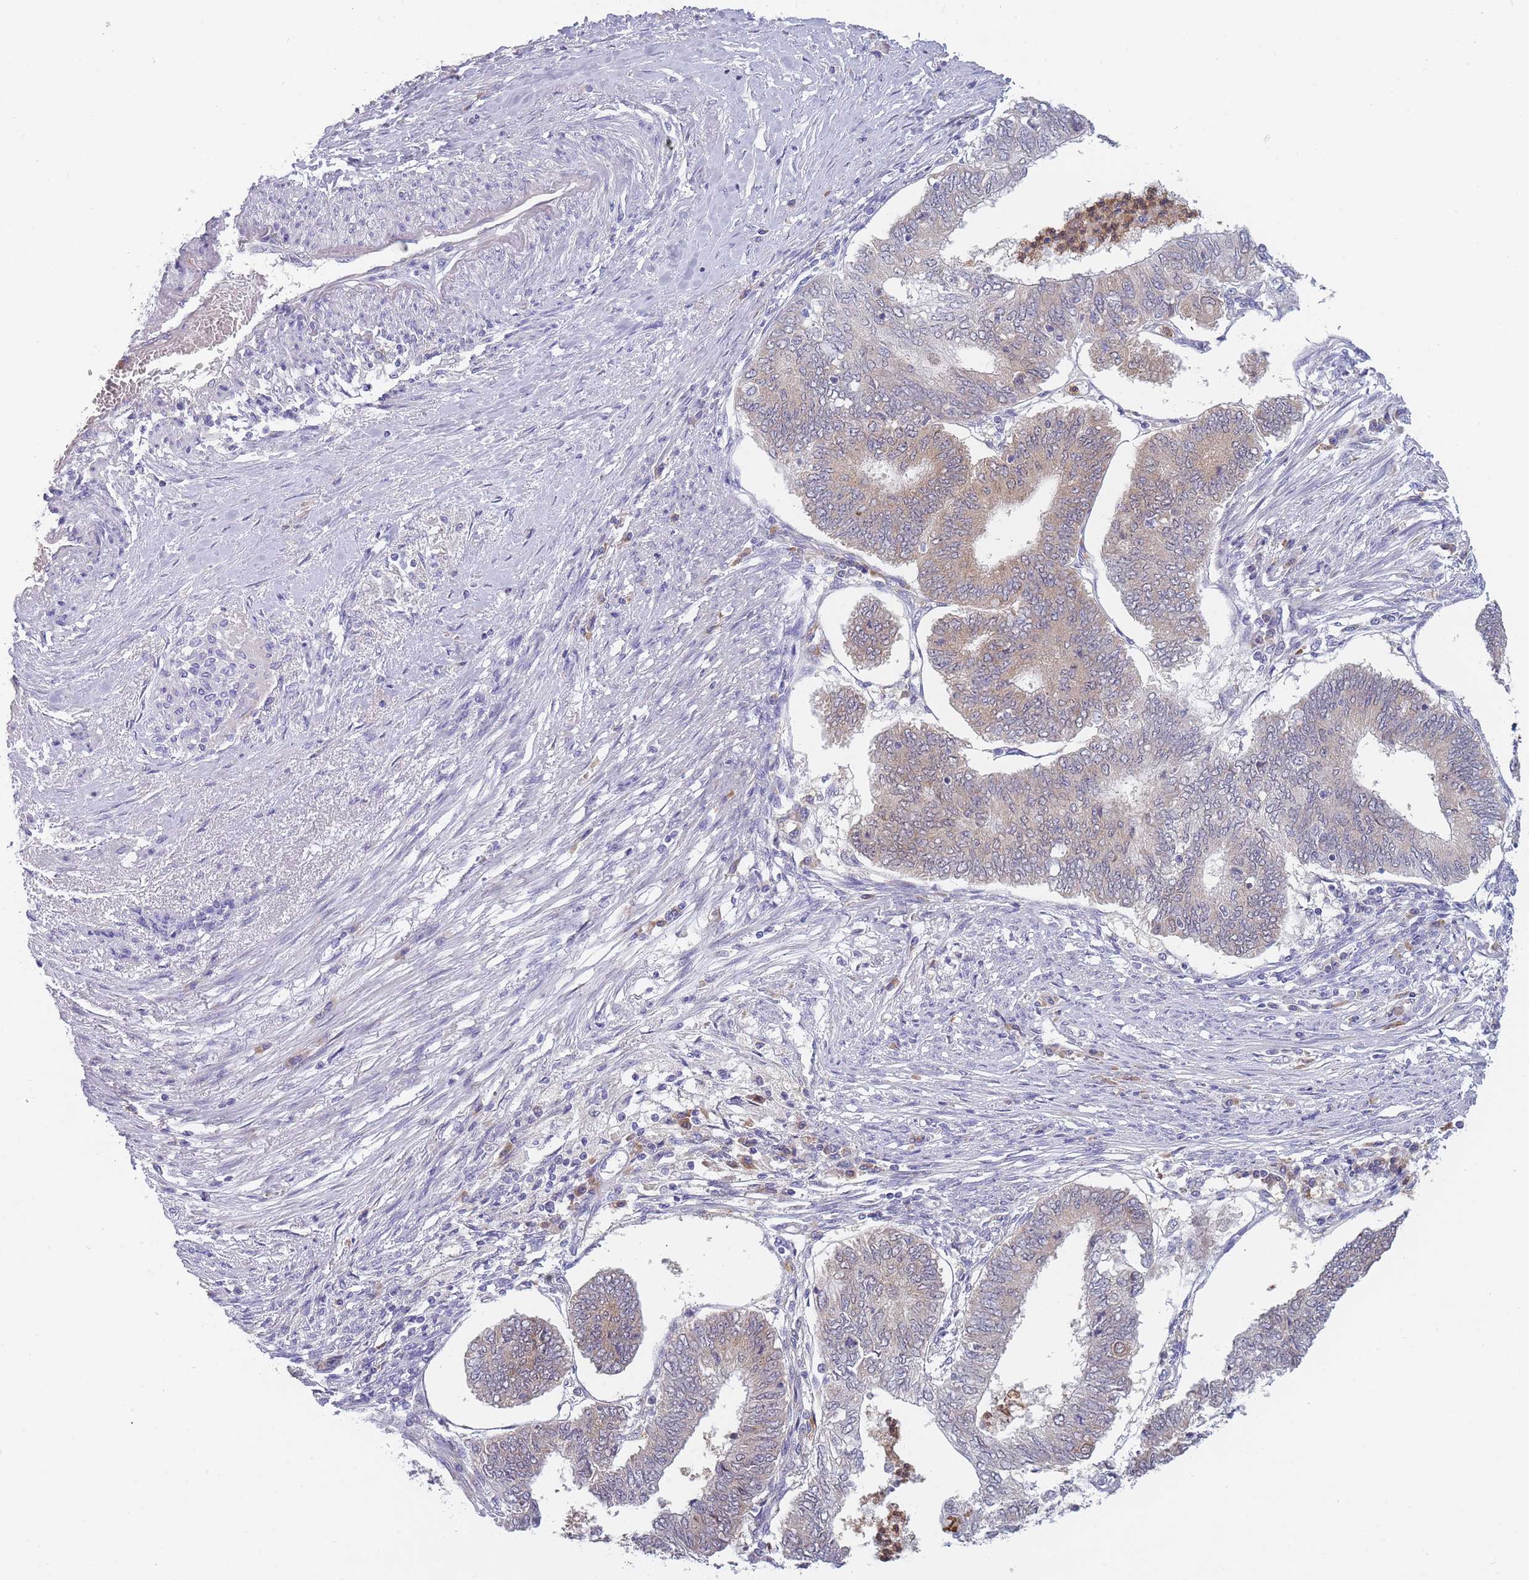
{"staining": {"intensity": "weak", "quantity": "25%-75%", "location": "cytoplasmic/membranous"}, "tissue": "endometrial cancer", "cell_type": "Tumor cells", "image_type": "cancer", "snomed": [{"axis": "morphology", "description": "Adenocarcinoma, NOS"}, {"axis": "topography", "description": "Endometrium"}], "caption": "An immunohistochemistry (IHC) histopathology image of neoplastic tissue is shown. Protein staining in brown labels weak cytoplasmic/membranous positivity in endometrial adenocarcinoma within tumor cells.", "gene": "NDUFAF6", "patient": {"sex": "female", "age": 68}}